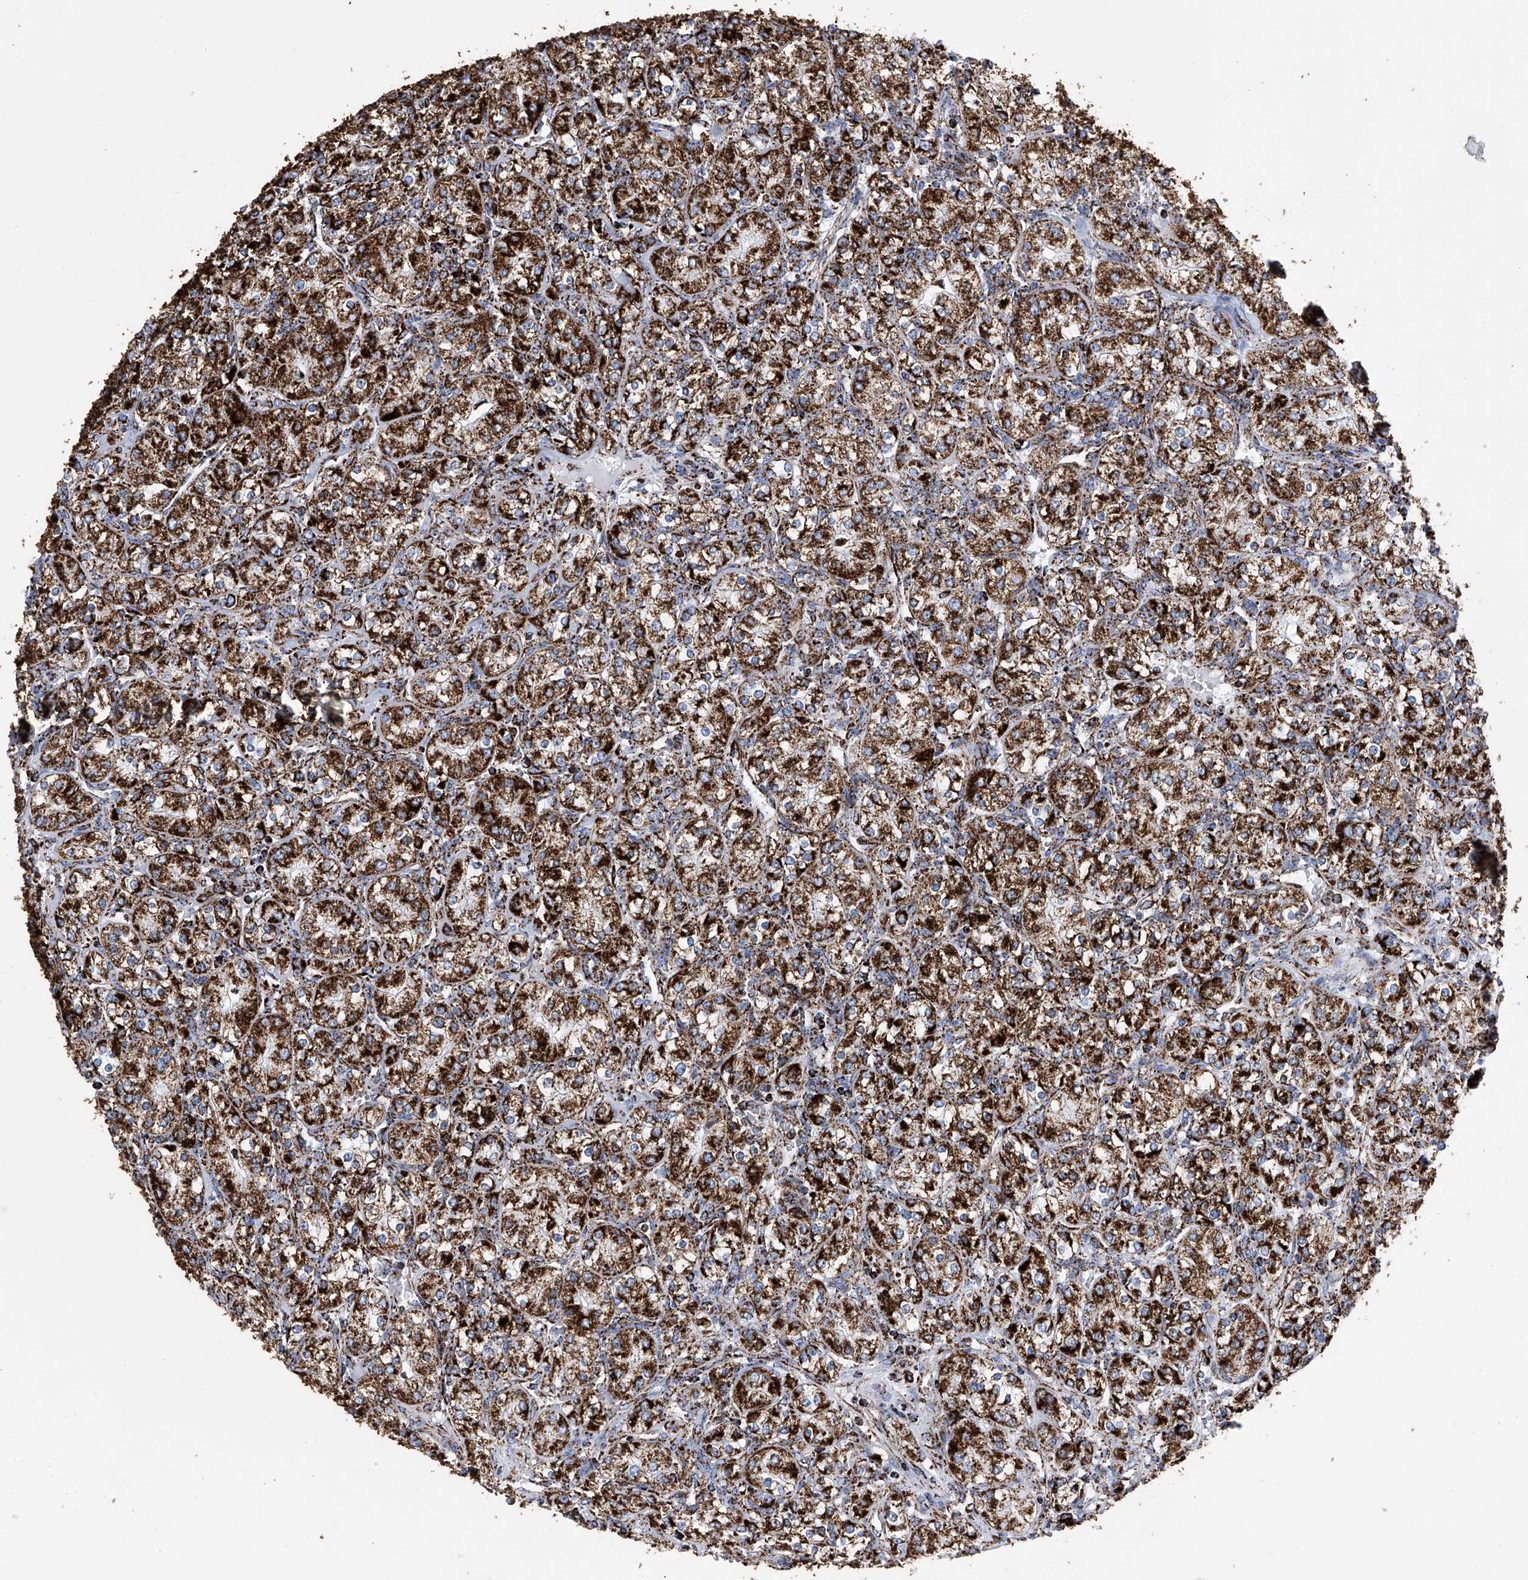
{"staining": {"intensity": "strong", "quantity": ">75%", "location": "cytoplasmic/membranous"}, "tissue": "renal cancer", "cell_type": "Tumor cells", "image_type": "cancer", "snomed": [{"axis": "morphology", "description": "Adenocarcinoma, NOS"}, {"axis": "topography", "description": "Kidney"}], "caption": "The immunohistochemical stain labels strong cytoplasmic/membranous staining in tumor cells of renal adenocarcinoma tissue.", "gene": "ATP5PF", "patient": {"sex": "male", "age": 77}}